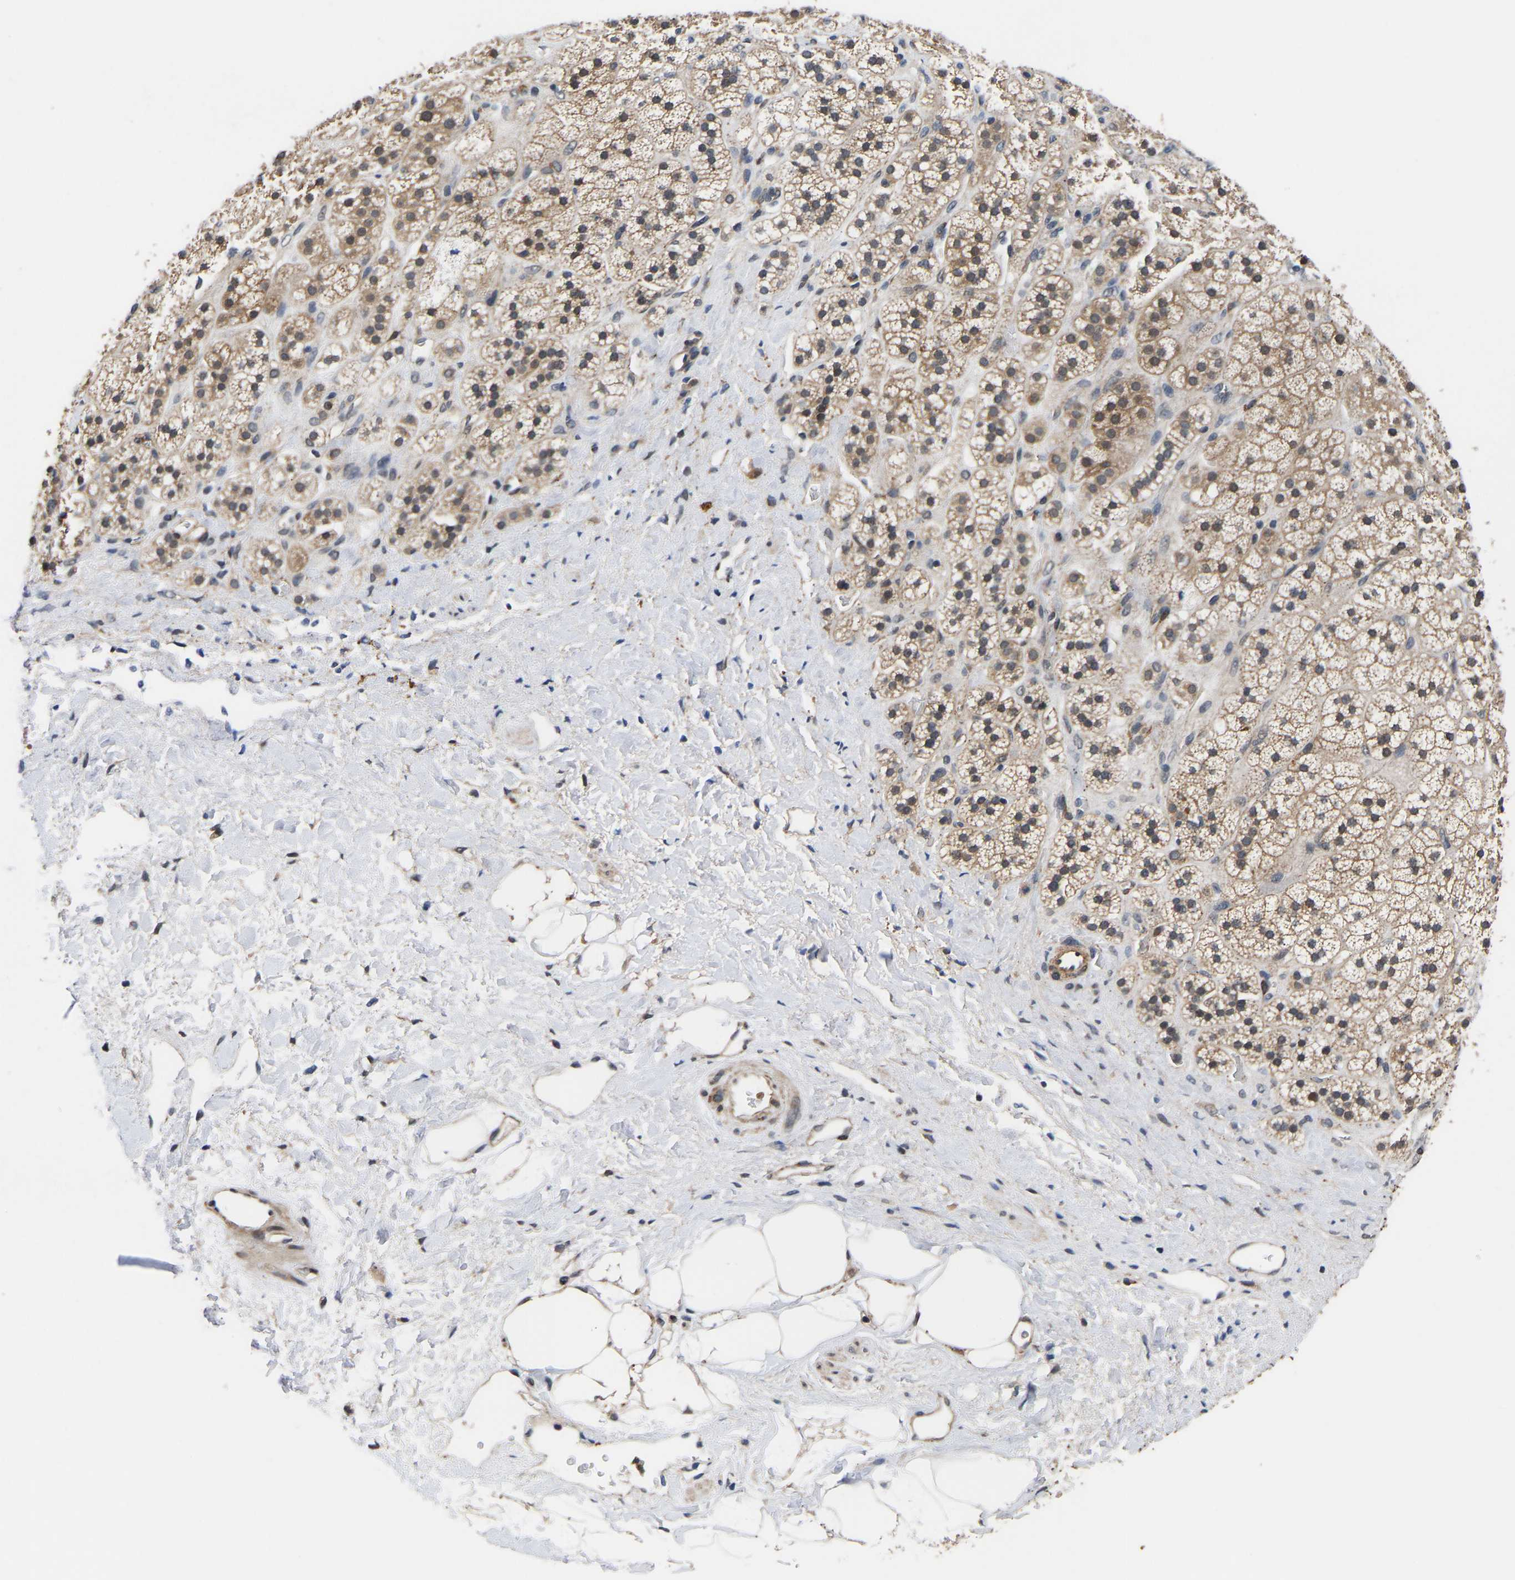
{"staining": {"intensity": "moderate", "quantity": ">75%", "location": "cytoplasmic/membranous"}, "tissue": "adrenal gland", "cell_type": "Glandular cells", "image_type": "normal", "snomed": [{"axis": "morphology", "description": "Normal tissue, NOS"}, {"axis": "topography", "description": "Adrenal gland"}], "caption": "Immunohistochemical staining of benign human adrenal gland displays moderate cytoplasmic/membranous protein staining in approximately >75% of glandular cells.", "gene": "METTL16", "patient": {"sex": "male", "age": 56}}